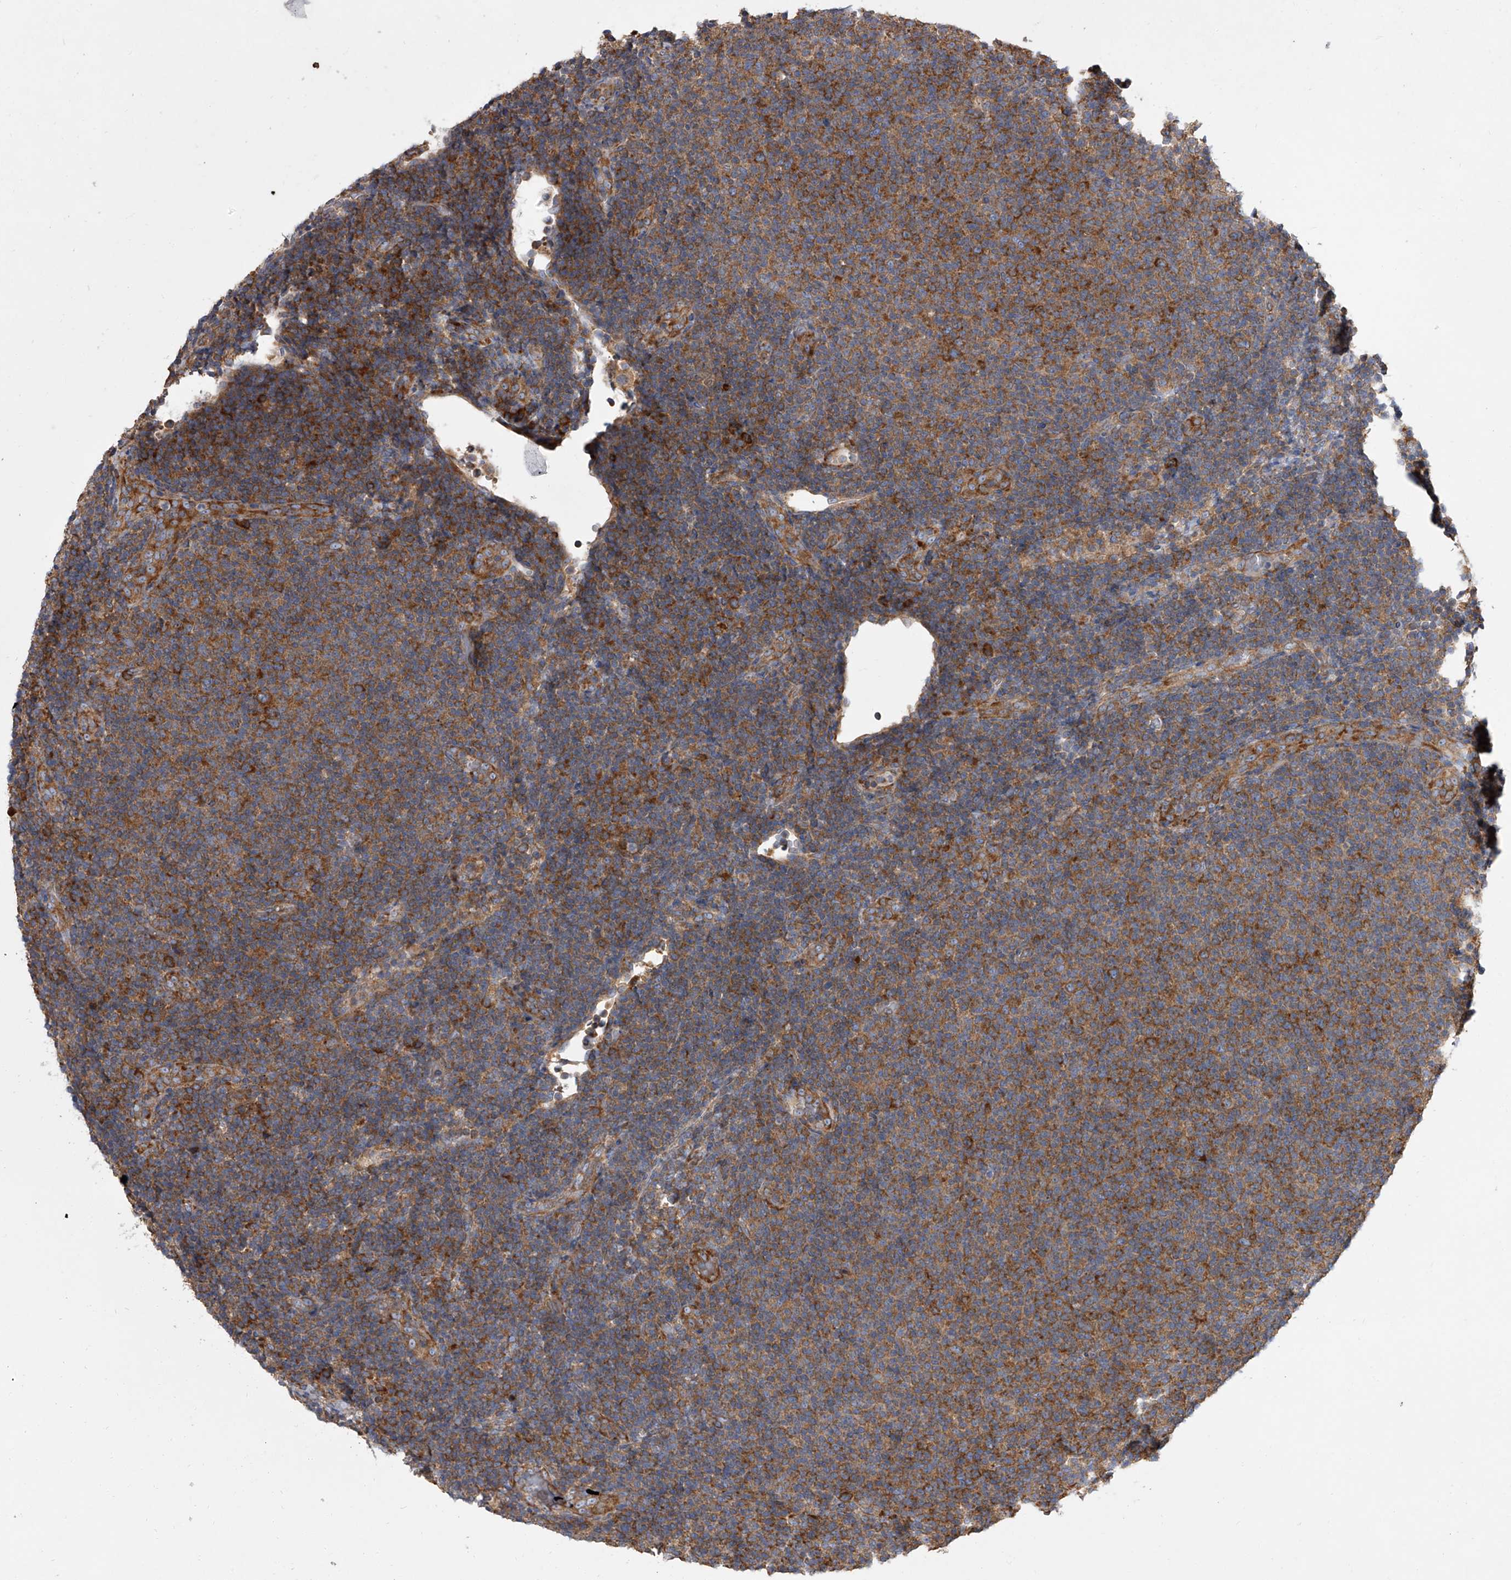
{"staining": {"intensity": "moderate", "quantity": ">75%", "location": "cytoplasmic/membranous"}, "tissue": "lymphoma", "cell_type": "Tumor cells", "image_type": "cancer", "snomed": [{"axis": "morphology", "description": "Malignant lymphoma, non-Hodgkin's type, Low grade"}, {"axis": "topography", "description": "Lymph node"}], "caption": "This photomicrograph reveals IHC staining of human lymphoma, with medium moderate cytoplasmic/membranous positivity in approximately >75% of tumor cells.", "gene": "EIF2S2", "patient": {"sex": "male", "age": 66}}